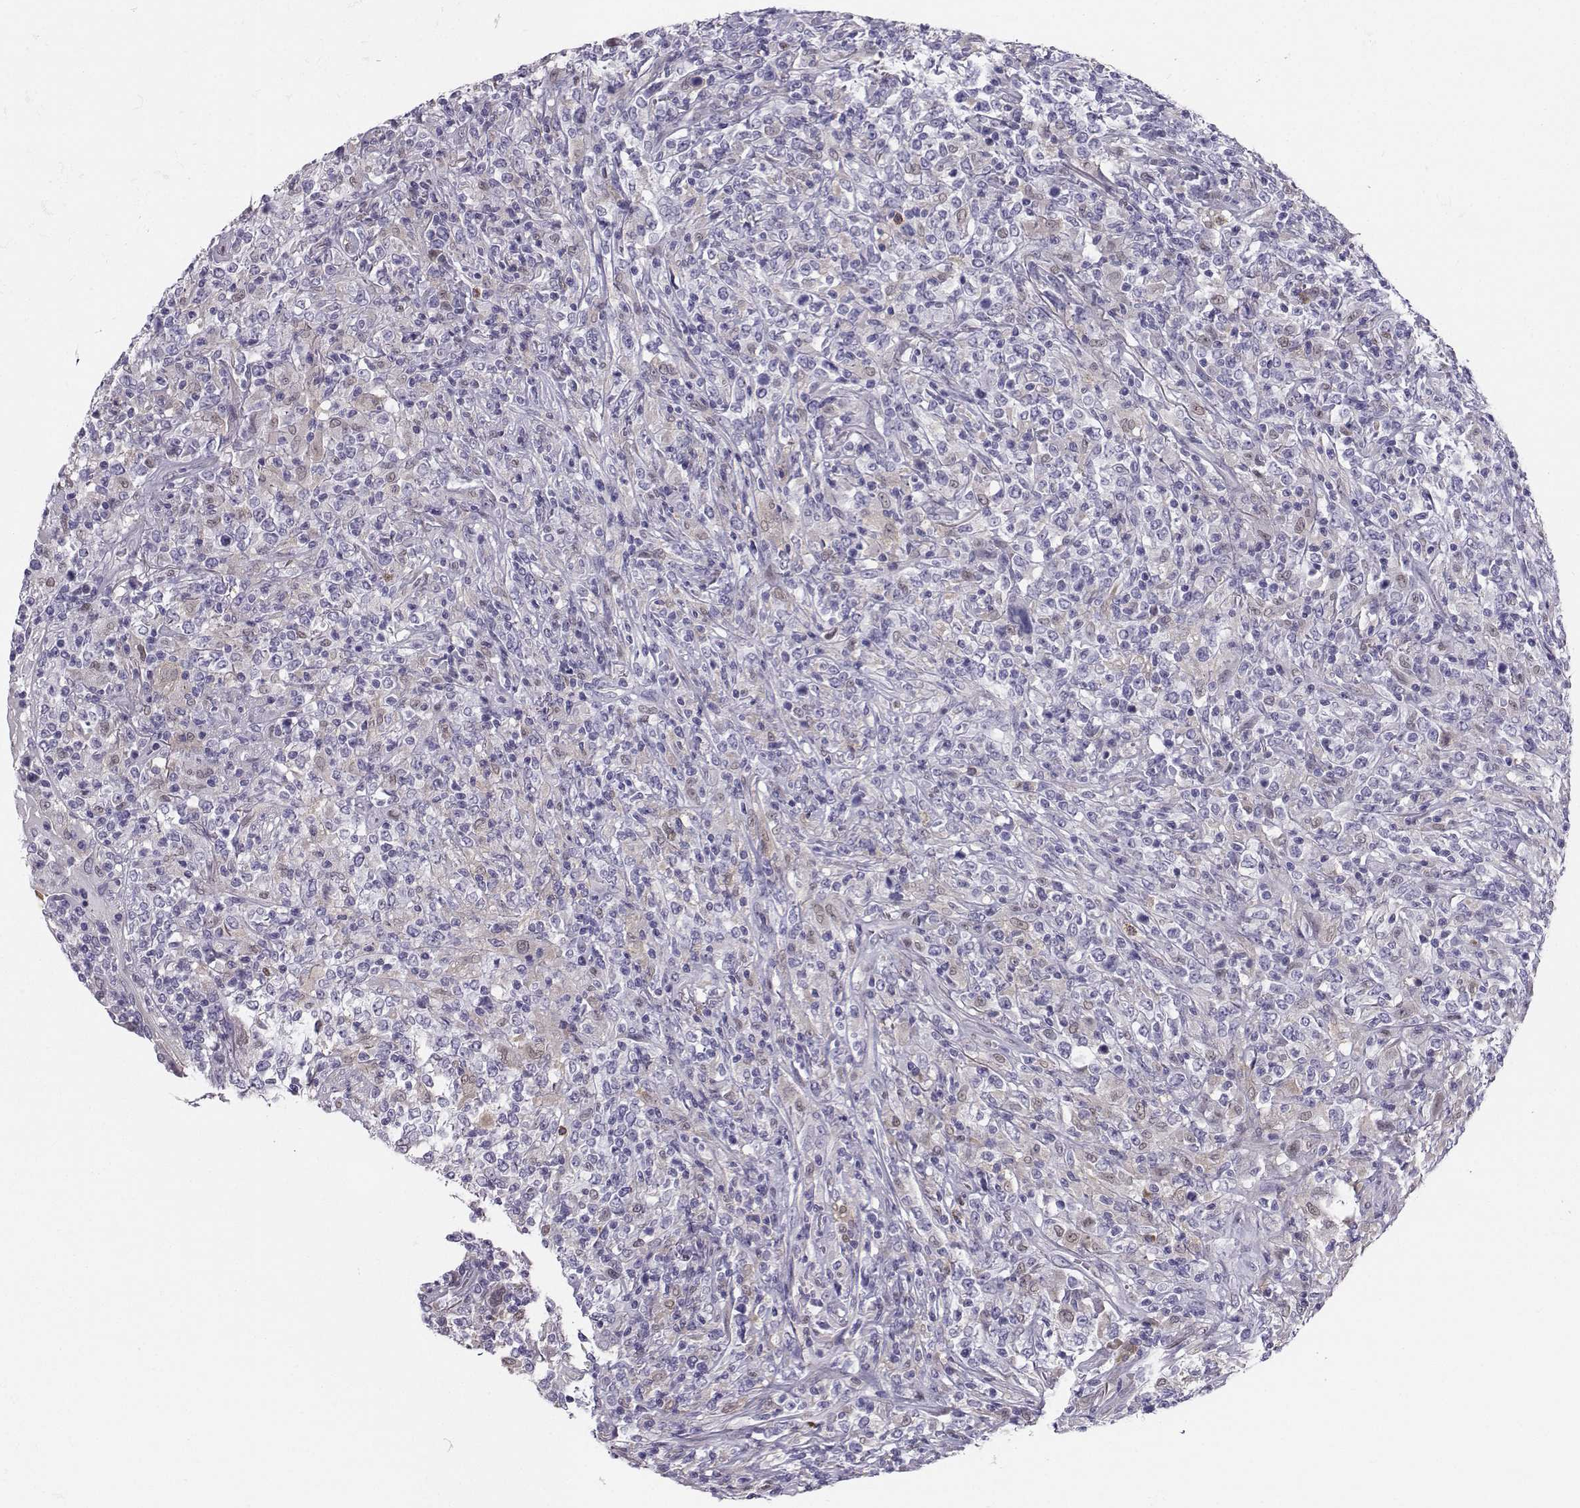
{"staining": {"intensity": "negative", "quantity": "none", "location": "none"}, "tissue": "lymphoma", "cell_type": "Tumor cells", "image_type": "cancer", "snomed": [{"axis": "morphology", "description": "Malignant lymphoma, non-Hodgkin's type, High grade"}, {"axis": "topography", "description": "Lung"}], "caption": "A high-resolution histopathology image shows immunohistochemistry staining of lymphoma, which reveals no significant staining in tumor cells.", "gene": "DCLK3", "patient": {"sex": "male", "age": 79}}